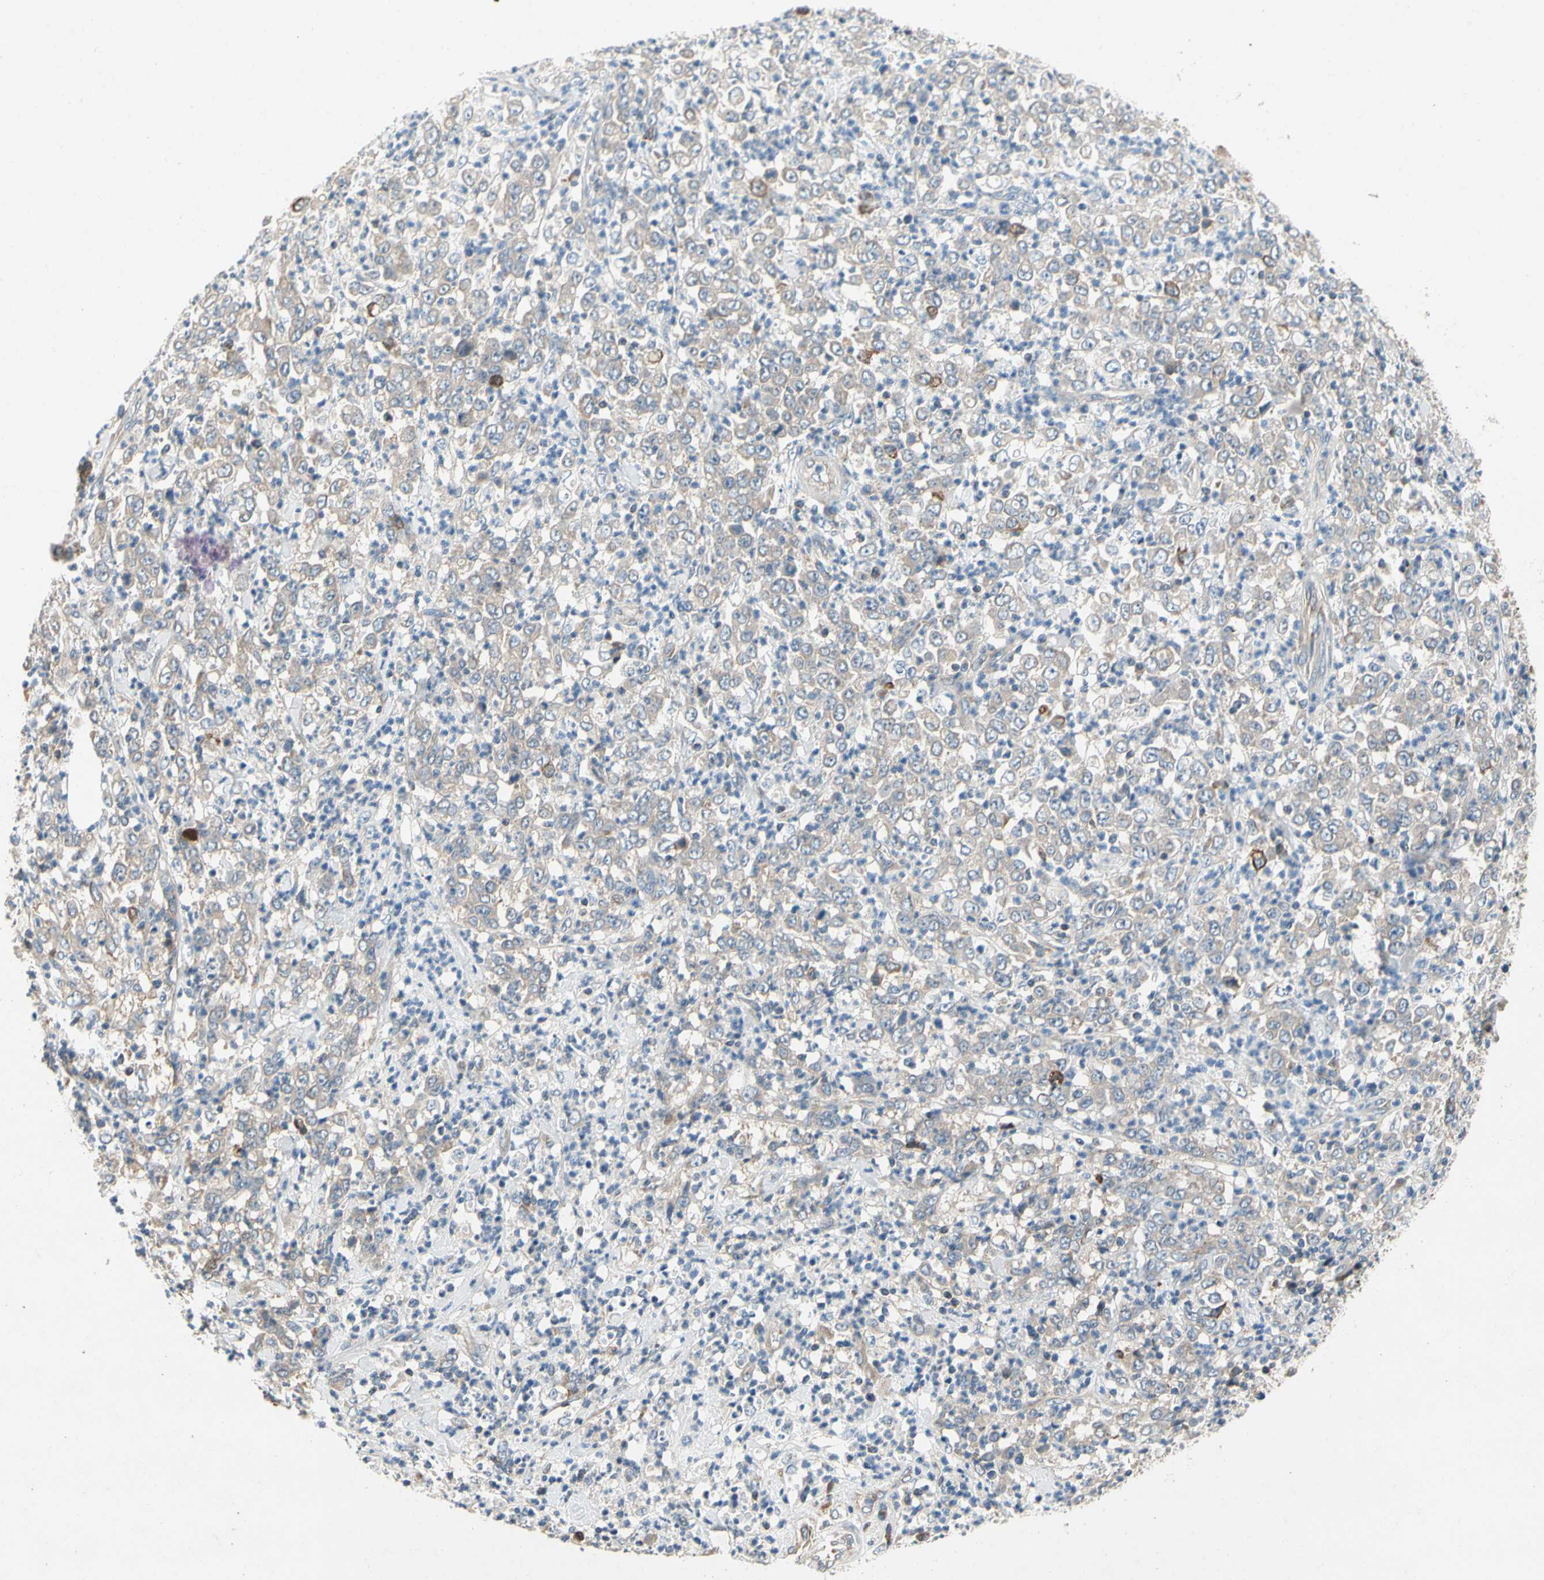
{"staining": {"intensity": "negative", "quantity": "none", "location": "none"}, "tissue": "stomach cancer", "cell_type": "Tumor cells", "image_type": "cancer", "snomed": [{"axis": "morphology", "description": "Adenocarcinoma, NOS"}, {"axis": "topography", "description": "Stomach, lower"}], "caption": "Tumor cells are negative for protein expression in human adenocarcinoma (stomach).", "gene": "KLHDC8B", "patient": {"sex": "female", "age": 71}}